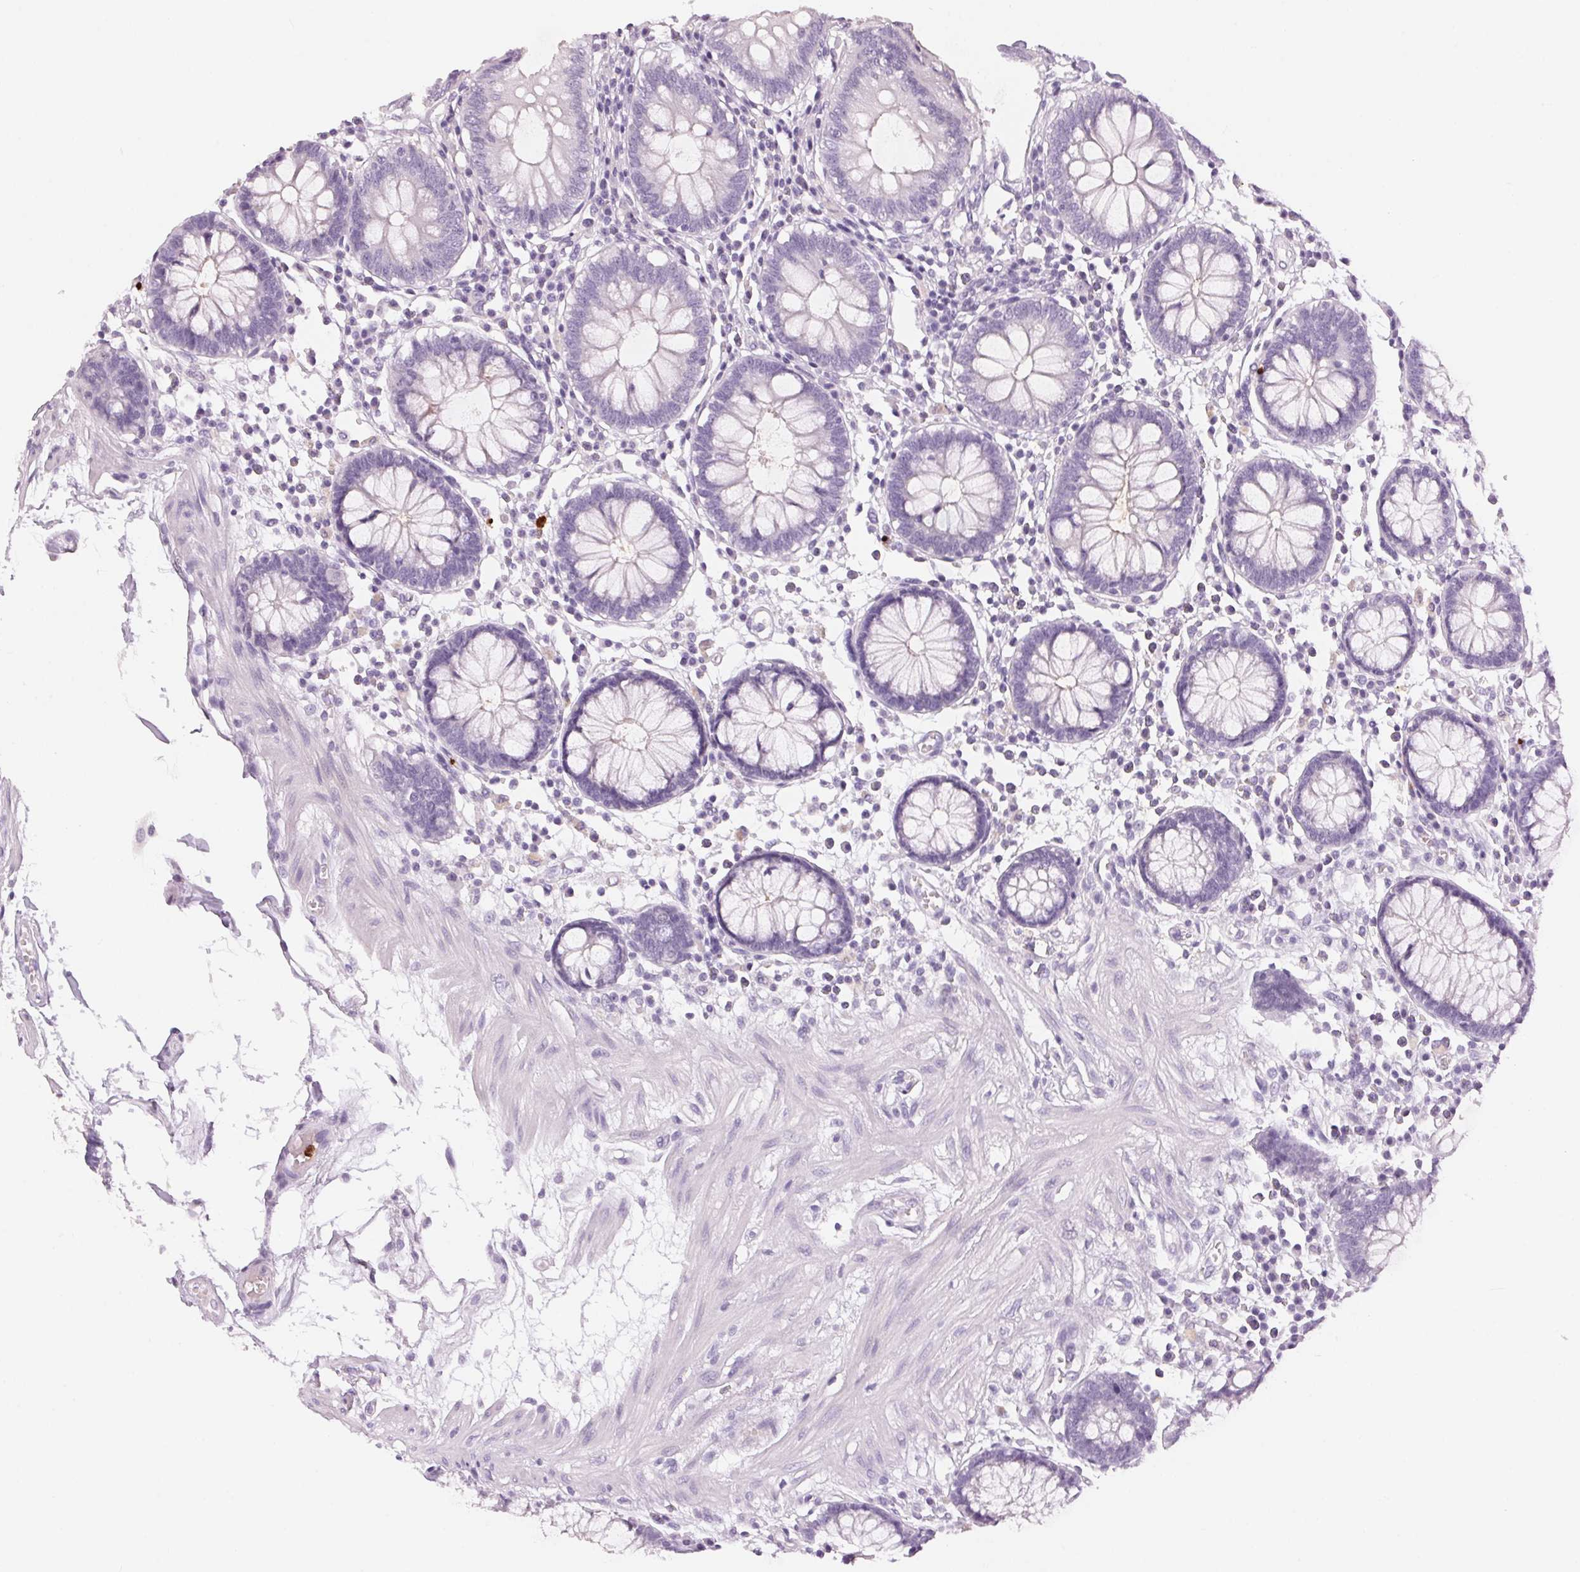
{"staining": {"intensity": "negative", "quantity": "none", "location": "none"}, "tissue": "colon", "cell_type": "Endothelial cells", "image_type": "normal", "snomed": [{"axis": "morphology", "description": "Normal tissue, NOS"}, {"axis": "morphology", "description": "Adenocarcinoma, NOS"}, {"axis": "topography", "description": "Colon"}], "caption": "Colon stained for a protein using IHC shows no positivity endothelial cells.", "gene": "KLK7", "patient": {"sex": "male", "age": 83}}